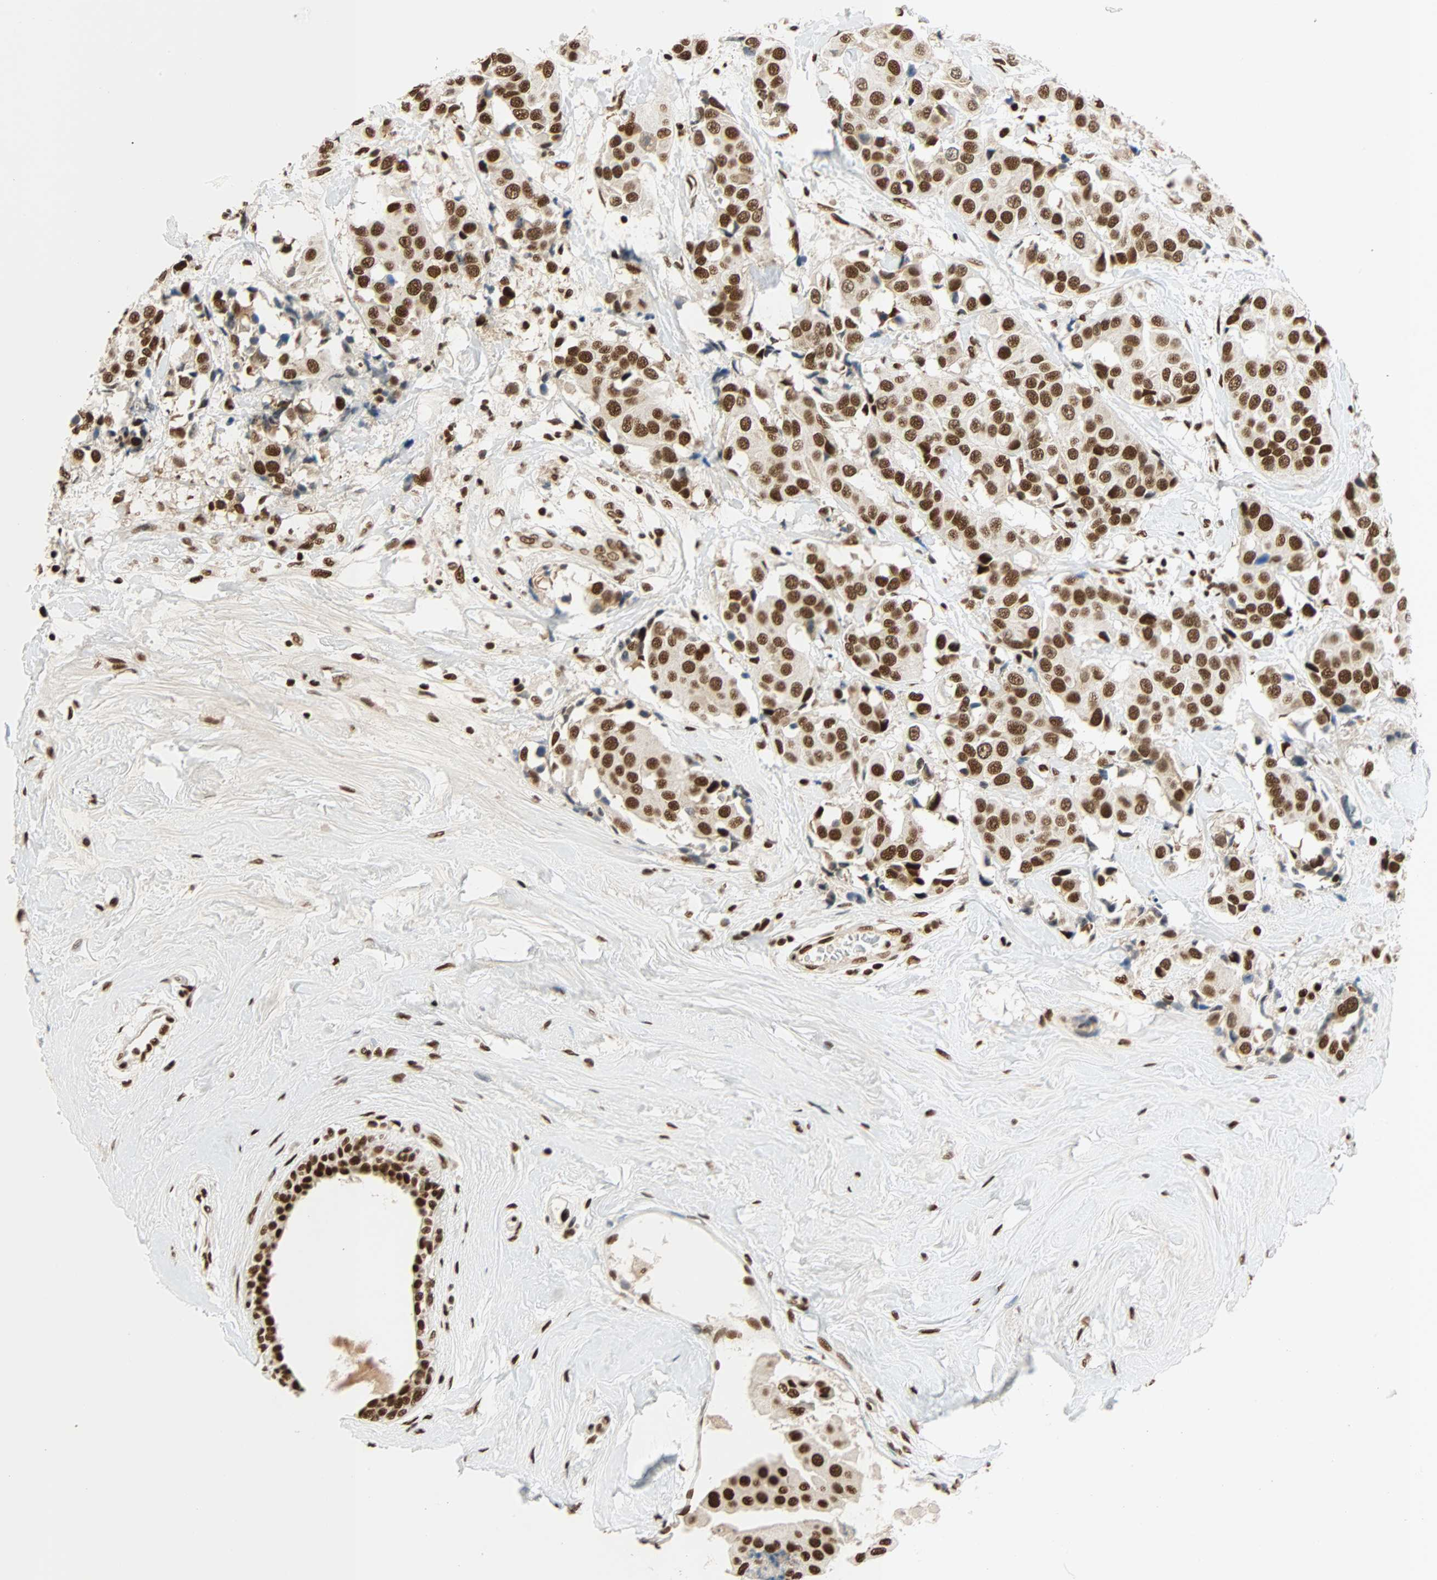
{"staining": {"intensity": "strong", "quantity": ">75%", "location": "nuclear"}, "tissue": "breast cancer", "cell_type": "Tumor cells", "image_type": "cancer", "snomed": [{"axis": "morphology", "description": "Normal tissue, NOS"}, {"axis": "morphology", "description": "Duct carcinoma"}, {"axis": "topography", "description": "Breast"}], "caption": "IHC of human breast cancer (invasive ductal carcinoma) exhibits high levels of strong nuclear expression in approximately >75% of tumor cells.", "gene": "CDK12", "patient": {"sex": "female", "age": 39}}